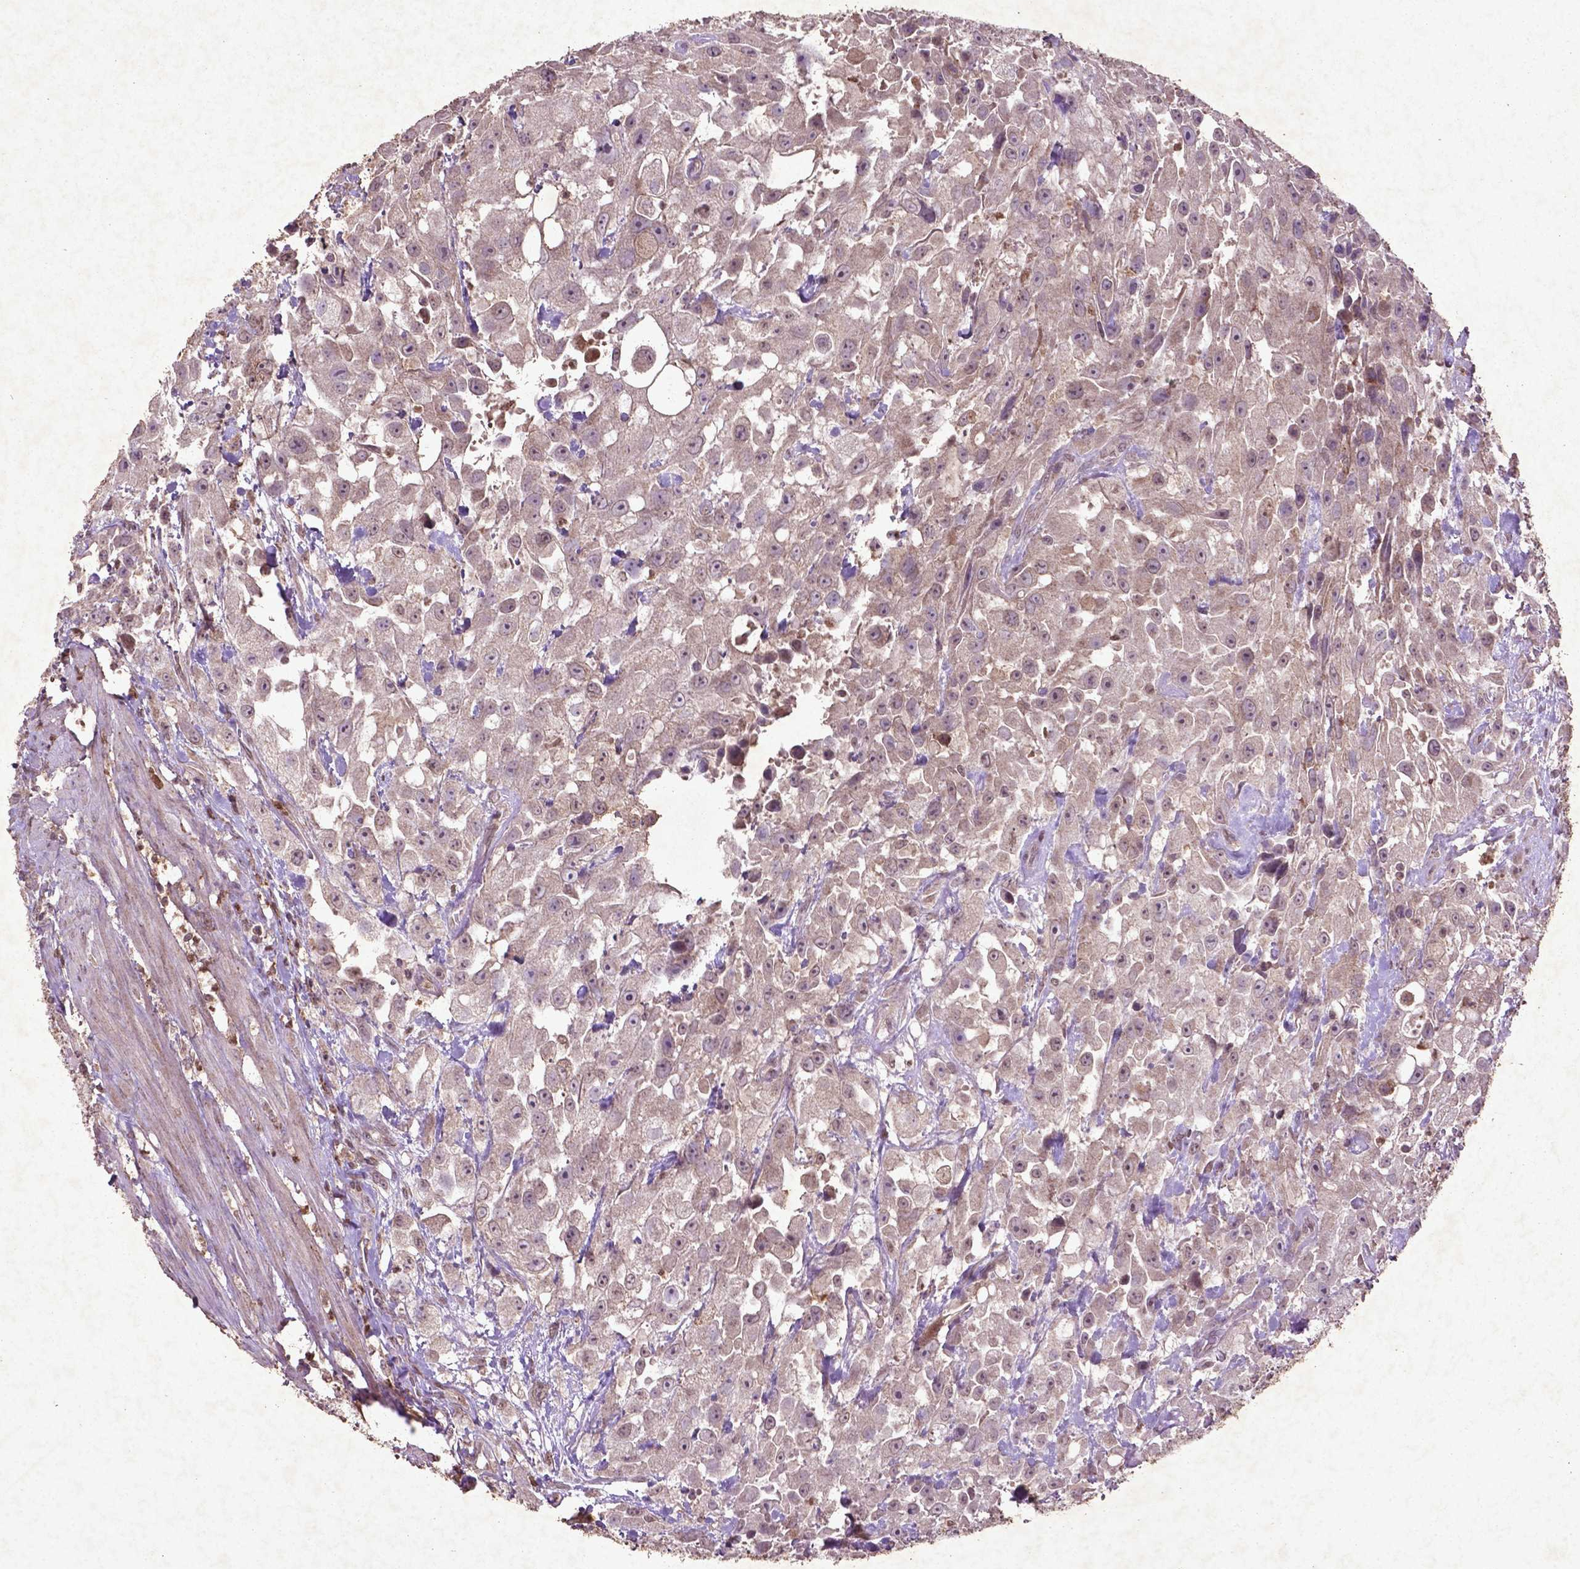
{"staining": {"intensity": "weak", "quantity": "25%-75%", "location": "nuclear"}, "tissue": "urothelial cancer", "cell_type": "Tumor cells", "image_type": "cancer", "snomed": [{"axis": "morphology", "description": "Urothelial carcinoma, High grade"}, {"axis": "topography", "description": "Urinary bladder"}], "caption": "Protein expression analysis of urothelial cancer exhibits weak nuclear positivity in approximately 25%-75% of tumor cells.", "gene": "MTOR", "patient": {"sex": "male", "age": 79}}